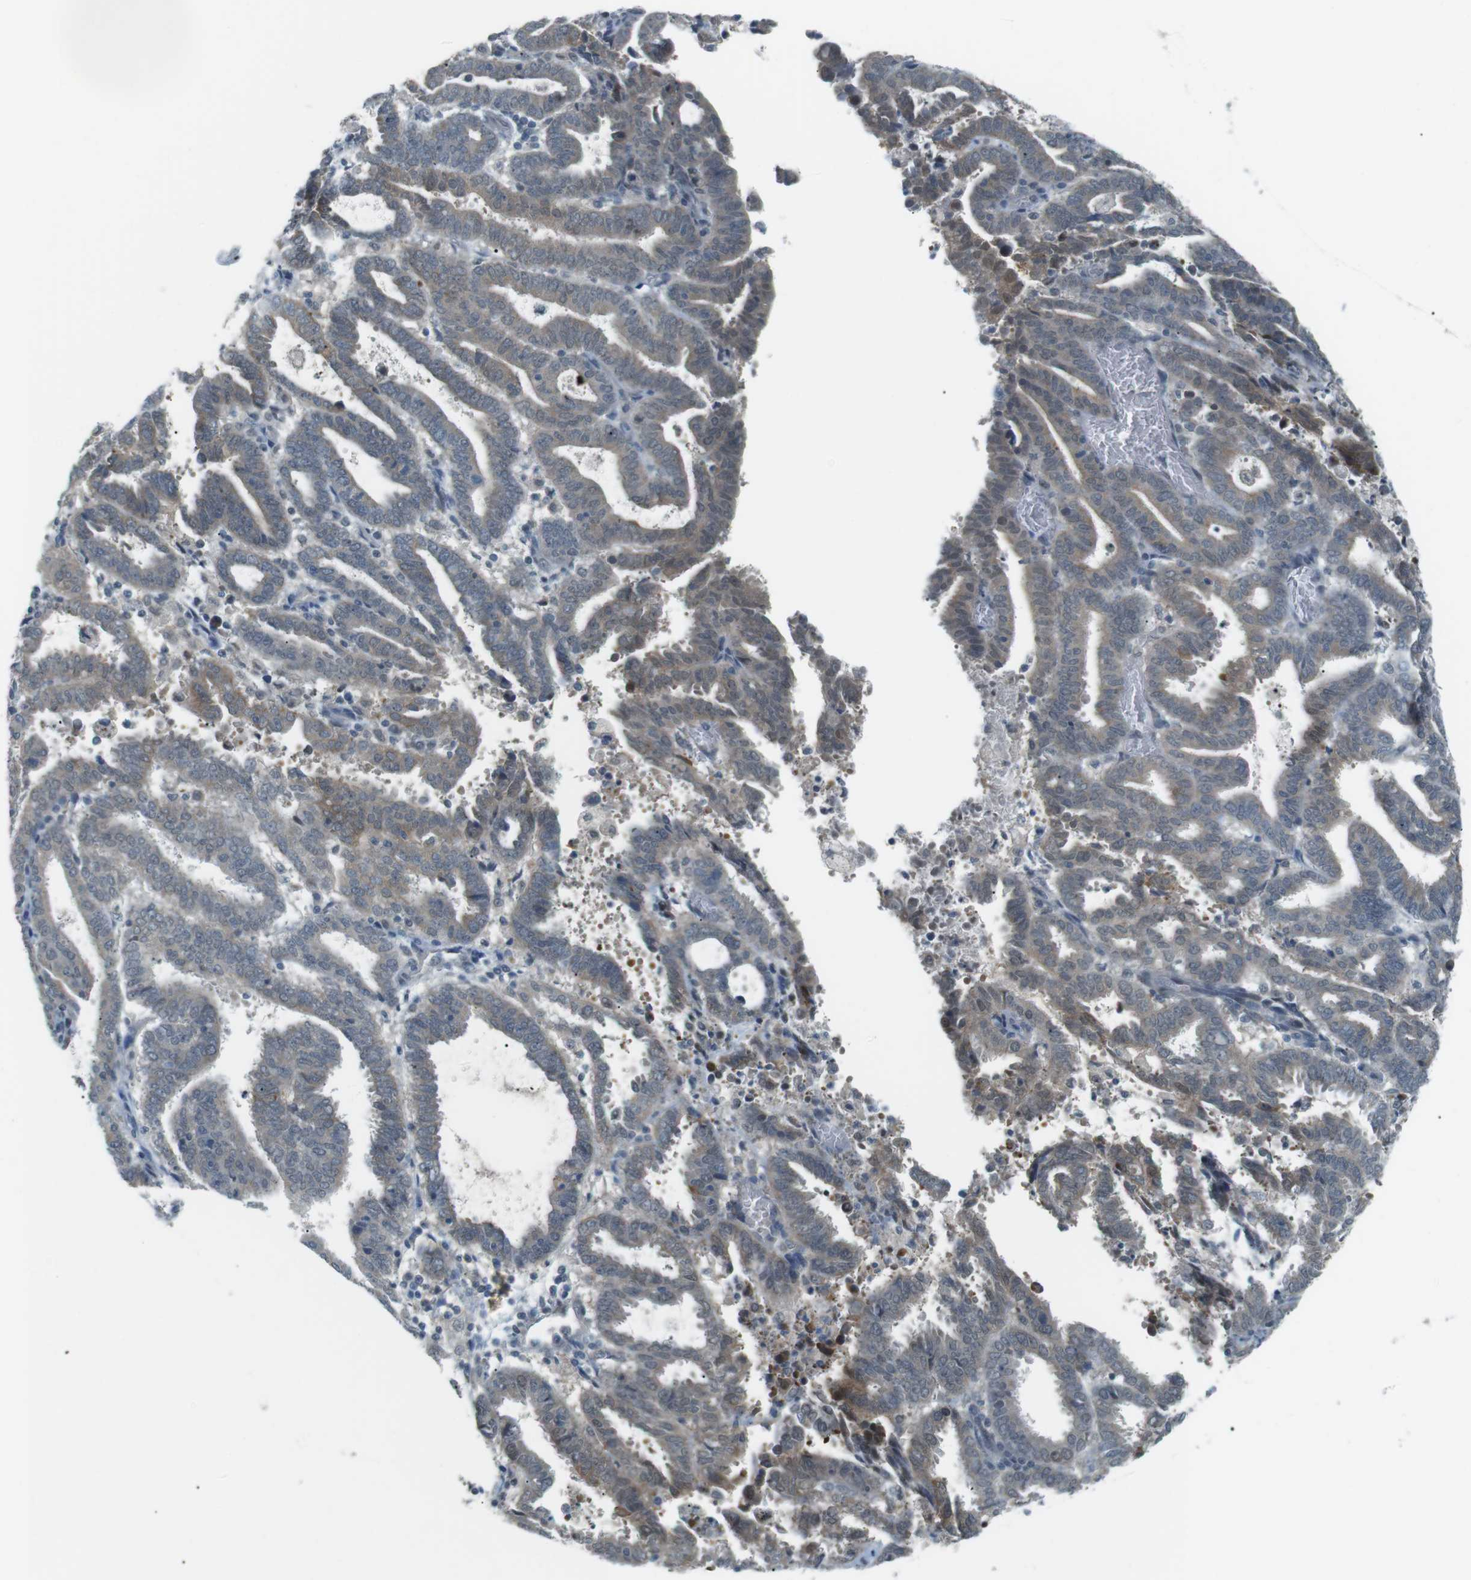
{"staining": {"intensity": "weak", "quantity": "<25%", "location": "cytoplasmic/membranous"}, "tissue": "endometrial cancer", "cell_type": "Tumor cells", "image_type": "cancer", "snomed": [{"axis": "morphology", "description": "Adenocarcinoma, NOS"}, {"axis": "topography", "description": "Uterus"}], "caption": "Tumor cells are negative for brown protein staining in endometrial adenocarcinoma.", "gene": "RTN3", "patient": {"sex": "female", "age": 83}}